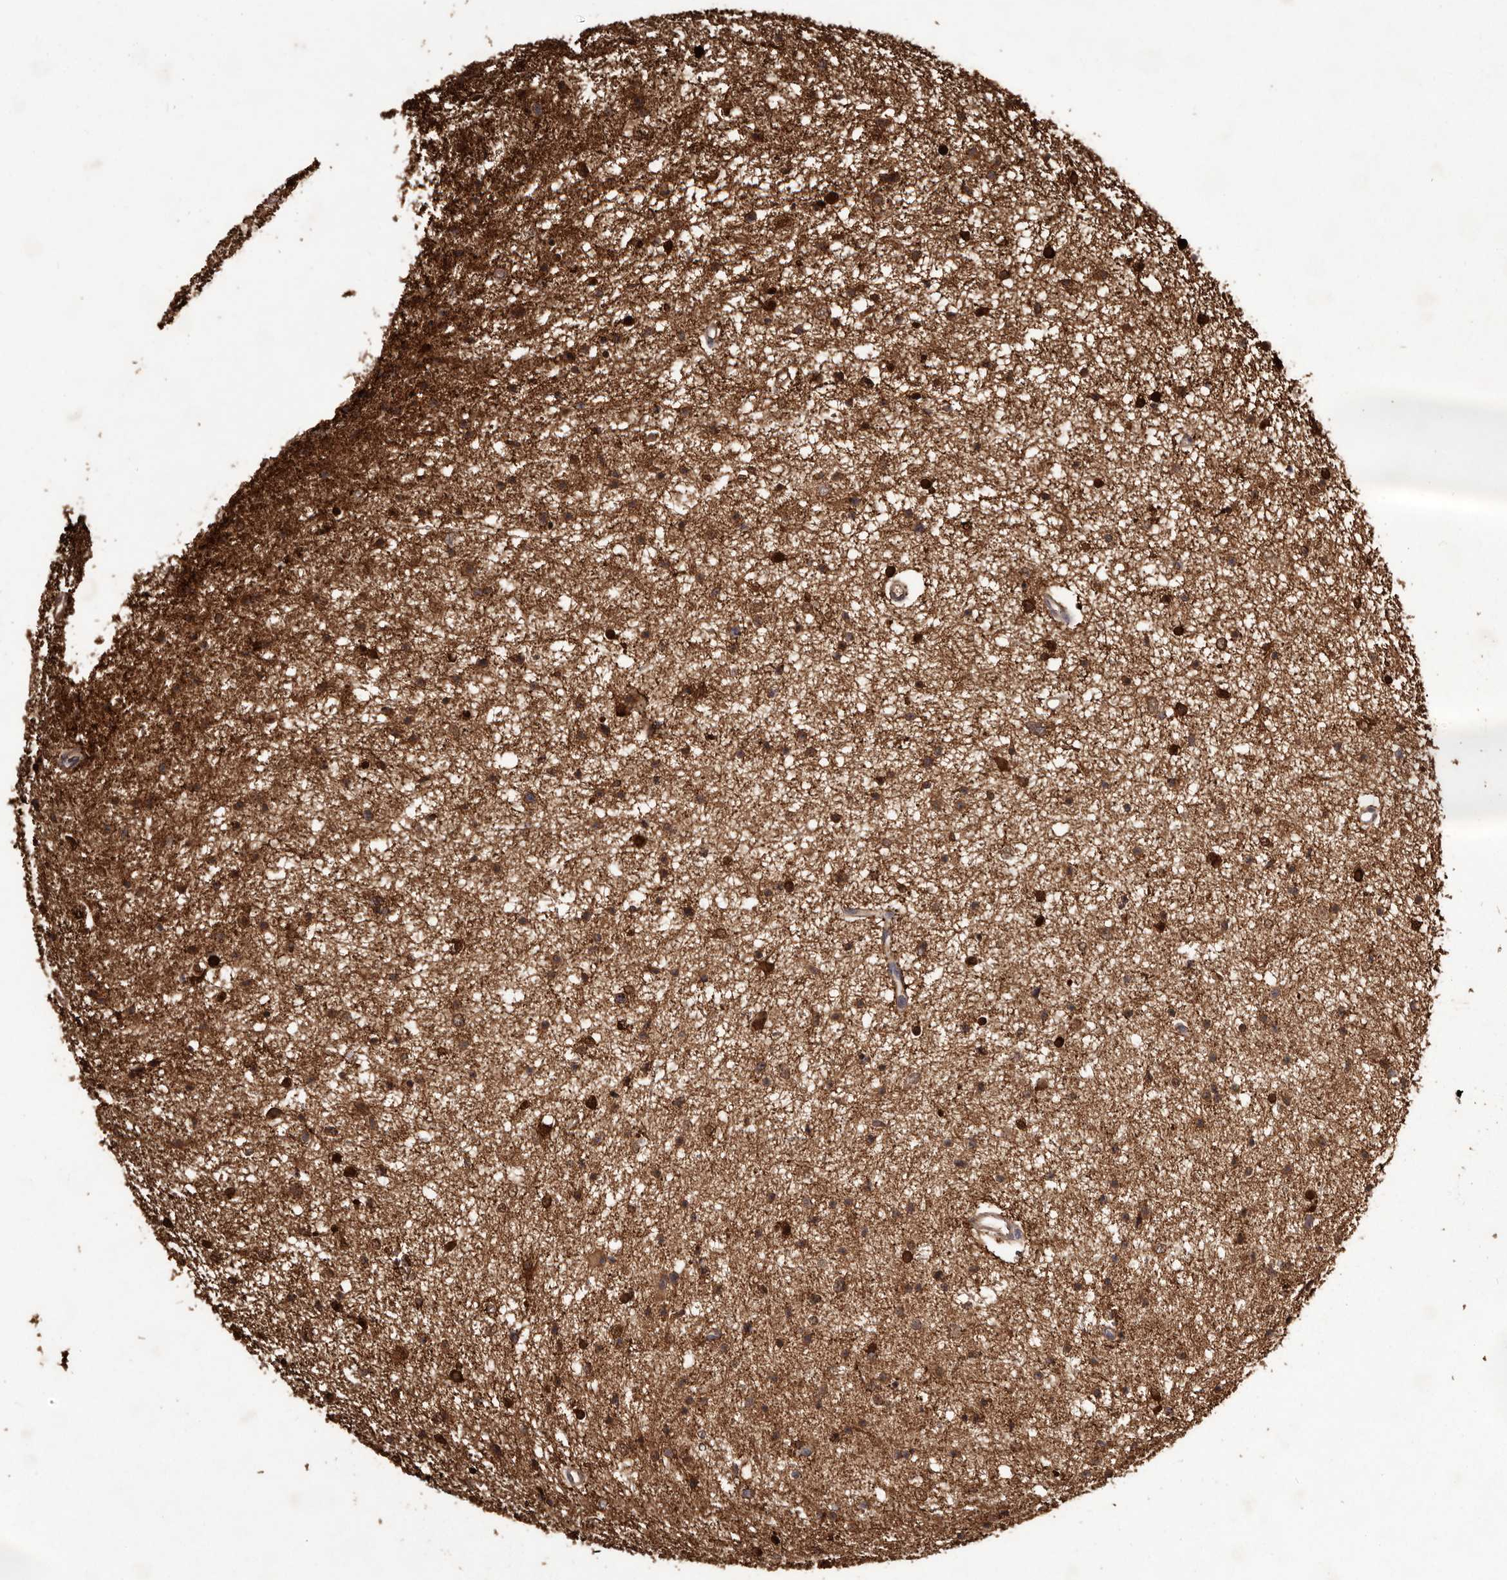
{"staining": {"intensity": "strong", "quantity": ">75%", "location": "cytoplasmic/membranous"}, "tissue": "glioma", "cell_type": "Tumor cells", "image_type": "cancer", "snomed": [{"axis": "morphology", "description": "Glioma, malignant, Low grade"}, {"axis": "topography", "description": "Brain"}], "caption": "Immunohistochemistry image of human malignant low-grade glioma stained for a protein (brown), which exhibits high levels of strong cytoplasmic/membranous positivity in about >75% of tumor cells.", "gene": "GFOD1", "patient": {"sex": "female", "age": 37}}